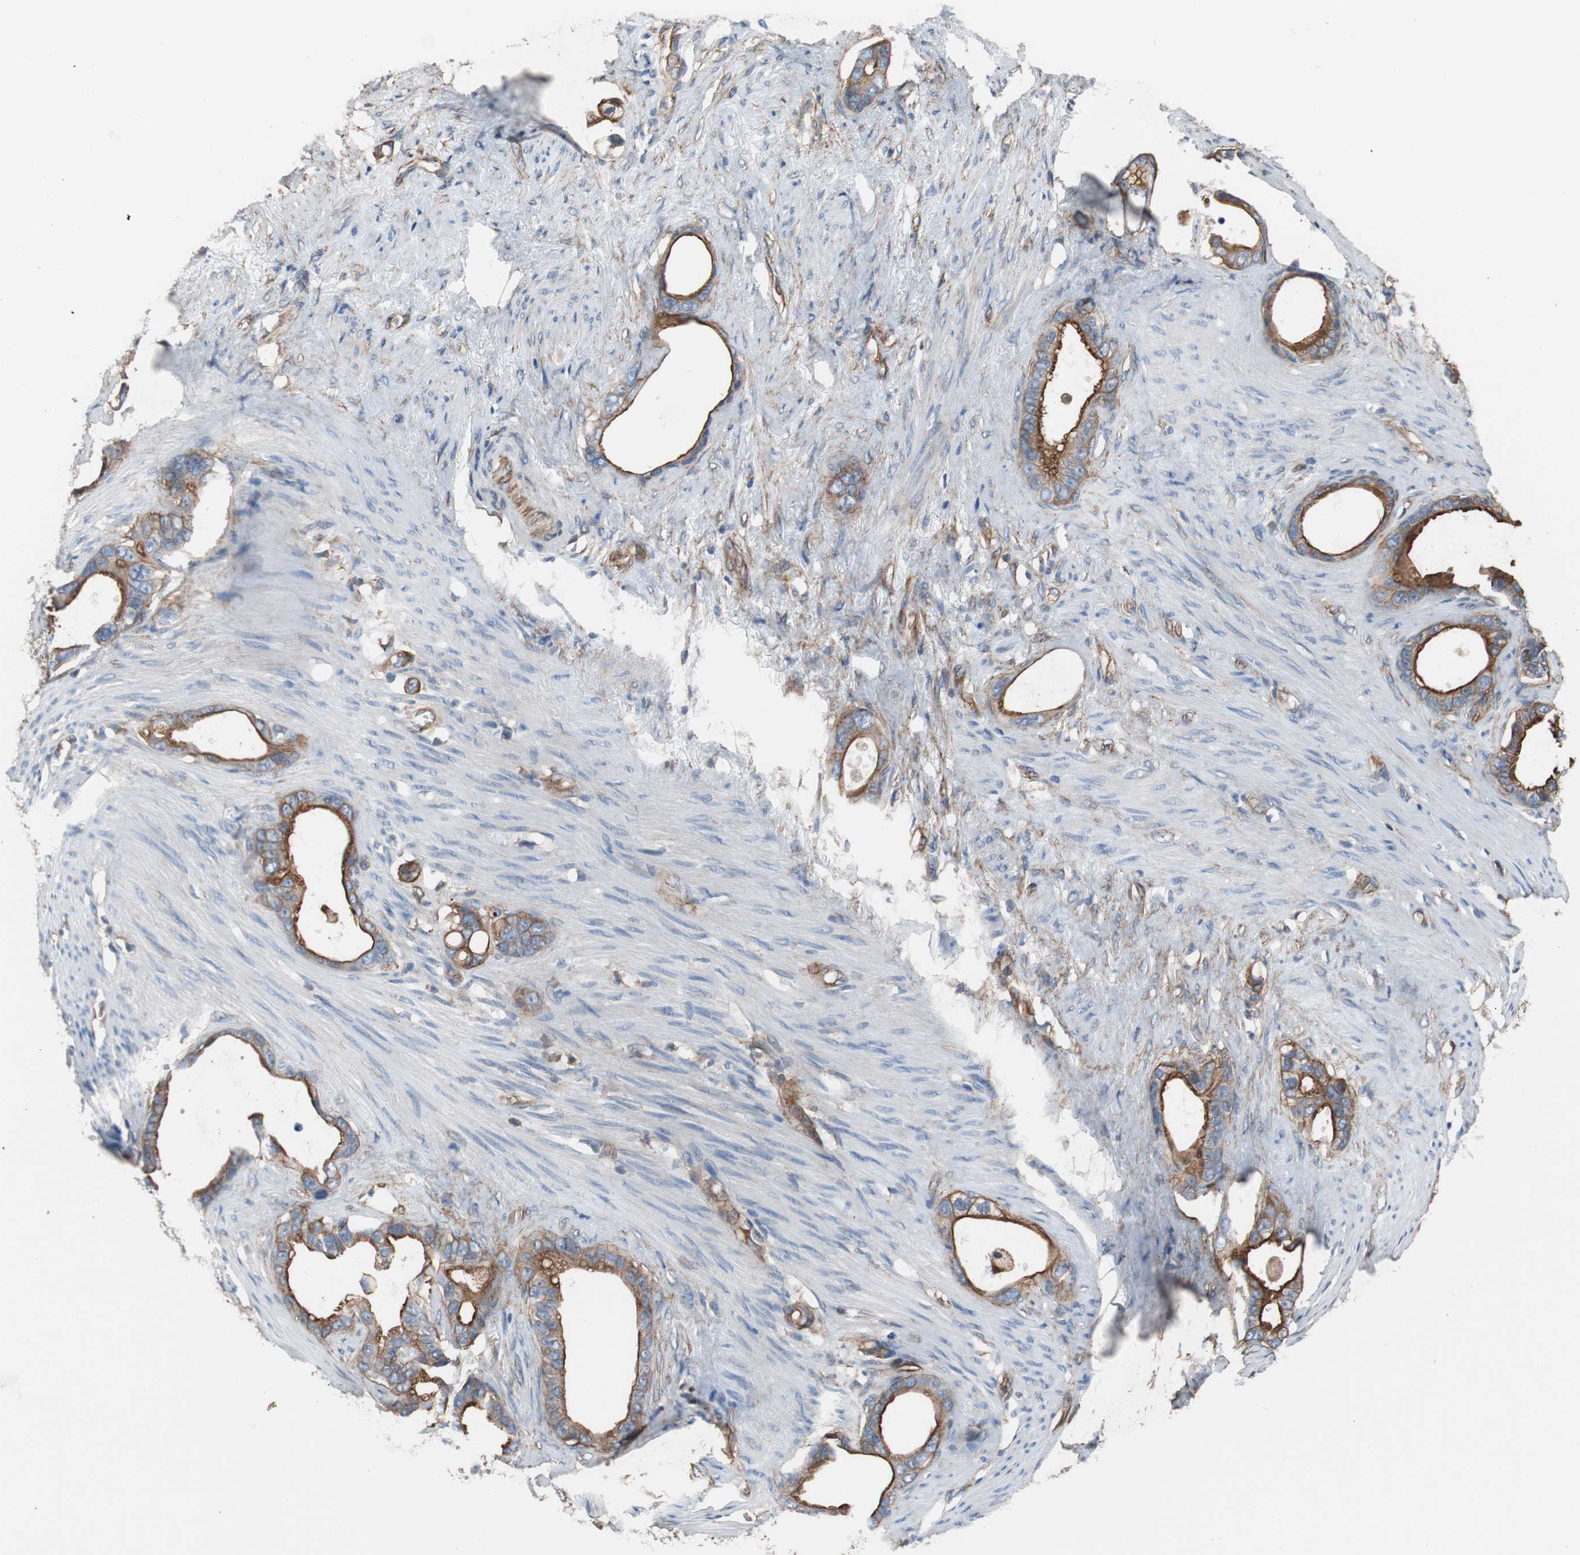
{"staining": {"intensity": "moderate", "quantity": ">75%", "location": "cytoplasmic/membranous"}, "tissue": "stomach cancer", "cell_type": "Tumor cells", "image_type": "cancer", "snomed": [{"axis": "morphology", "description": "Adenocarcinoma, NOS"}, {"axis": "topography", "description": "Stomach"}], "caption": "Stomach adenocarcinoma was stained to show a protein in brown. There is medium levels of moderate cytoplasmic/membranous expression in approximately >75% of tumor cells.", "gene": "KIF3B", "patient": {"sex": "female", "age": 75}}